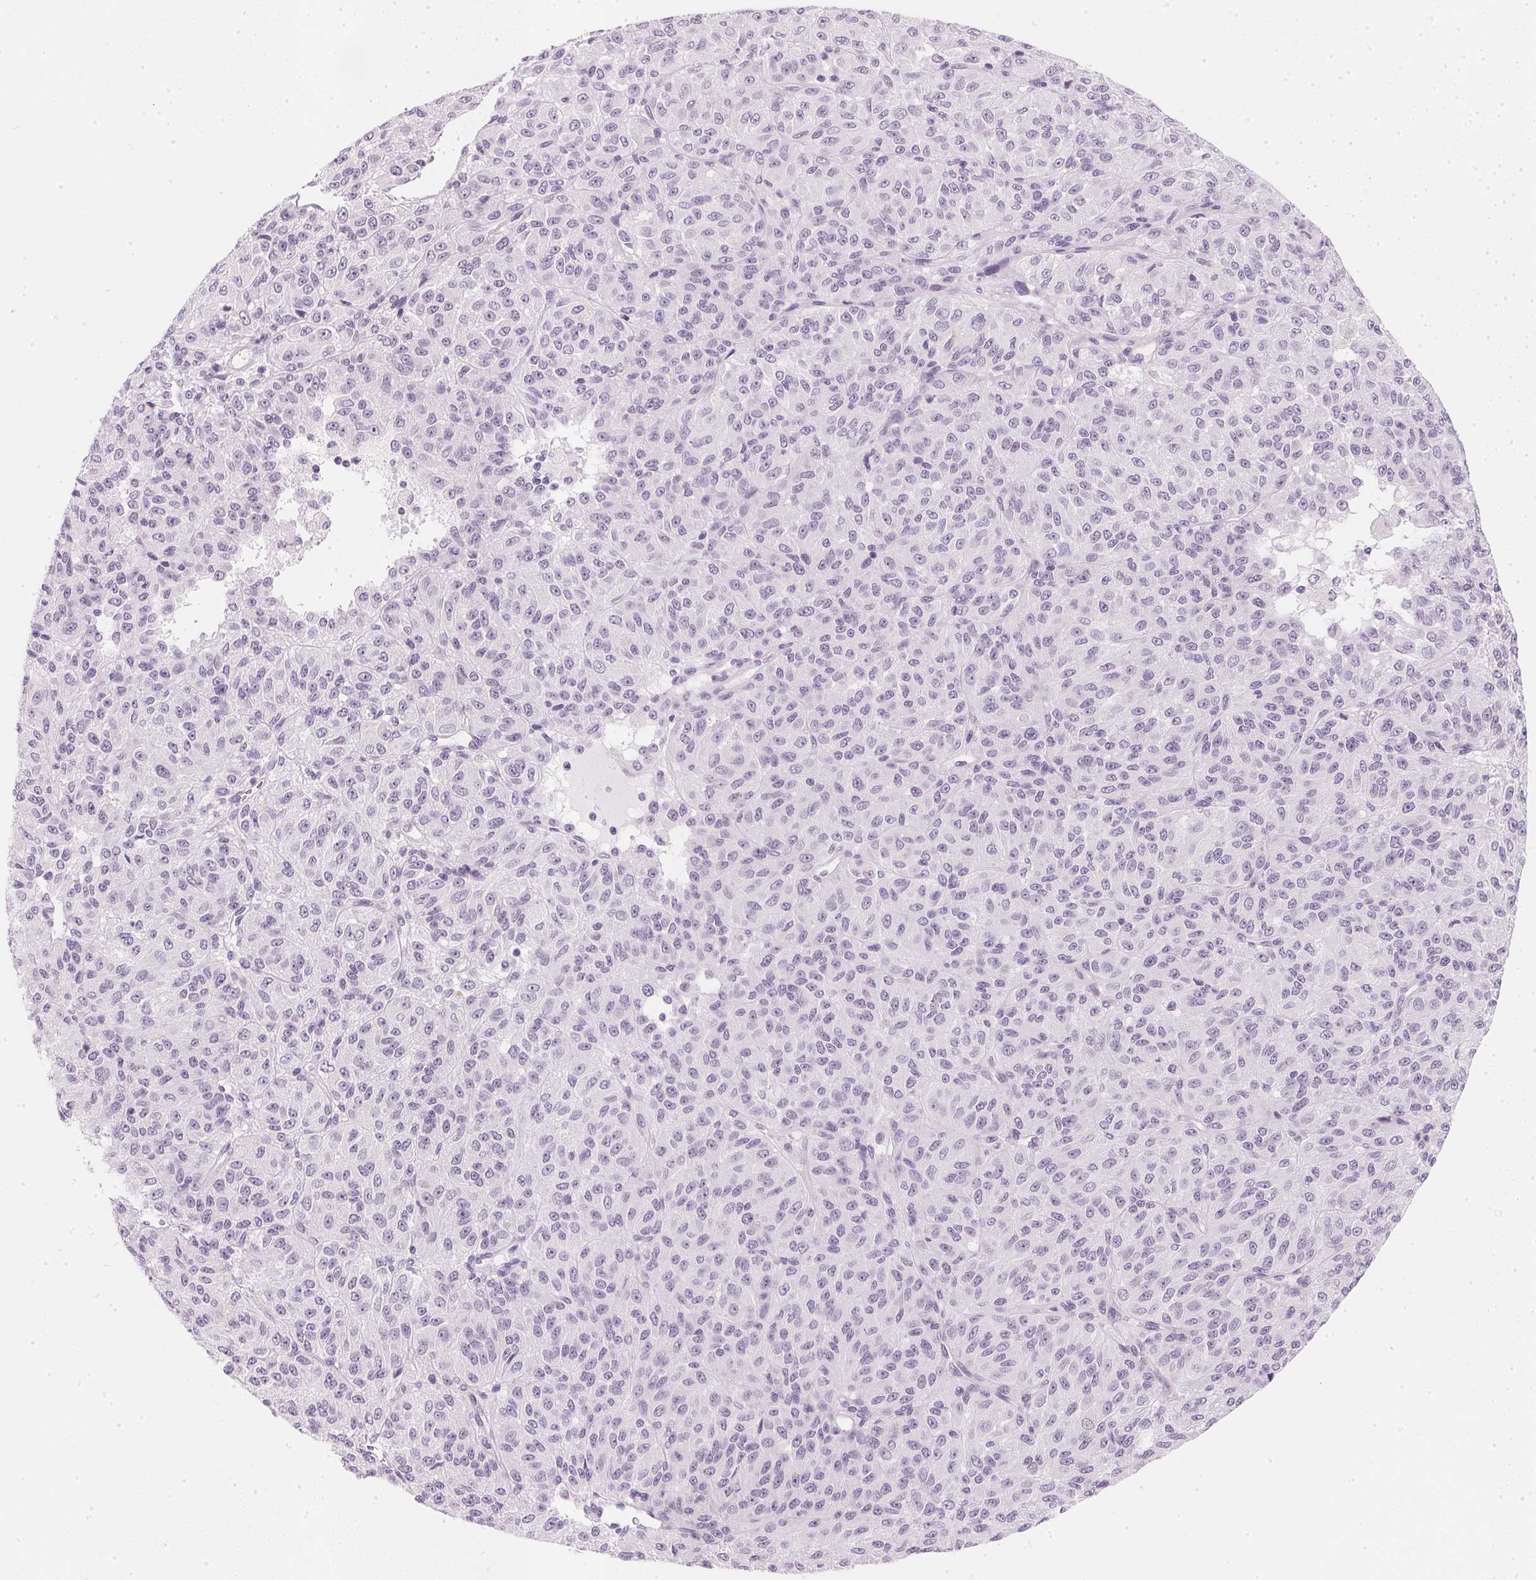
{"staining": {"intensity": "negative", "quantity": "none", "location": "none"}, "tissue": "melanoma", "cell_type": "Tumor cells", "image_type": "cancer", "snomed": [{"axis": "morphology", "description": "Malignant melanoma, Metastatic site"}, {"axis": "topography", "description": "Brain"}], "caption": "High power microscopy image of an immunohistochemistry (IHC) histopathology image of malignant melanoma (metastatic site), revealing no significant staining in tumor cells.", "gene": "CHST4", "patient": {"sex": "female", "age": 56}}